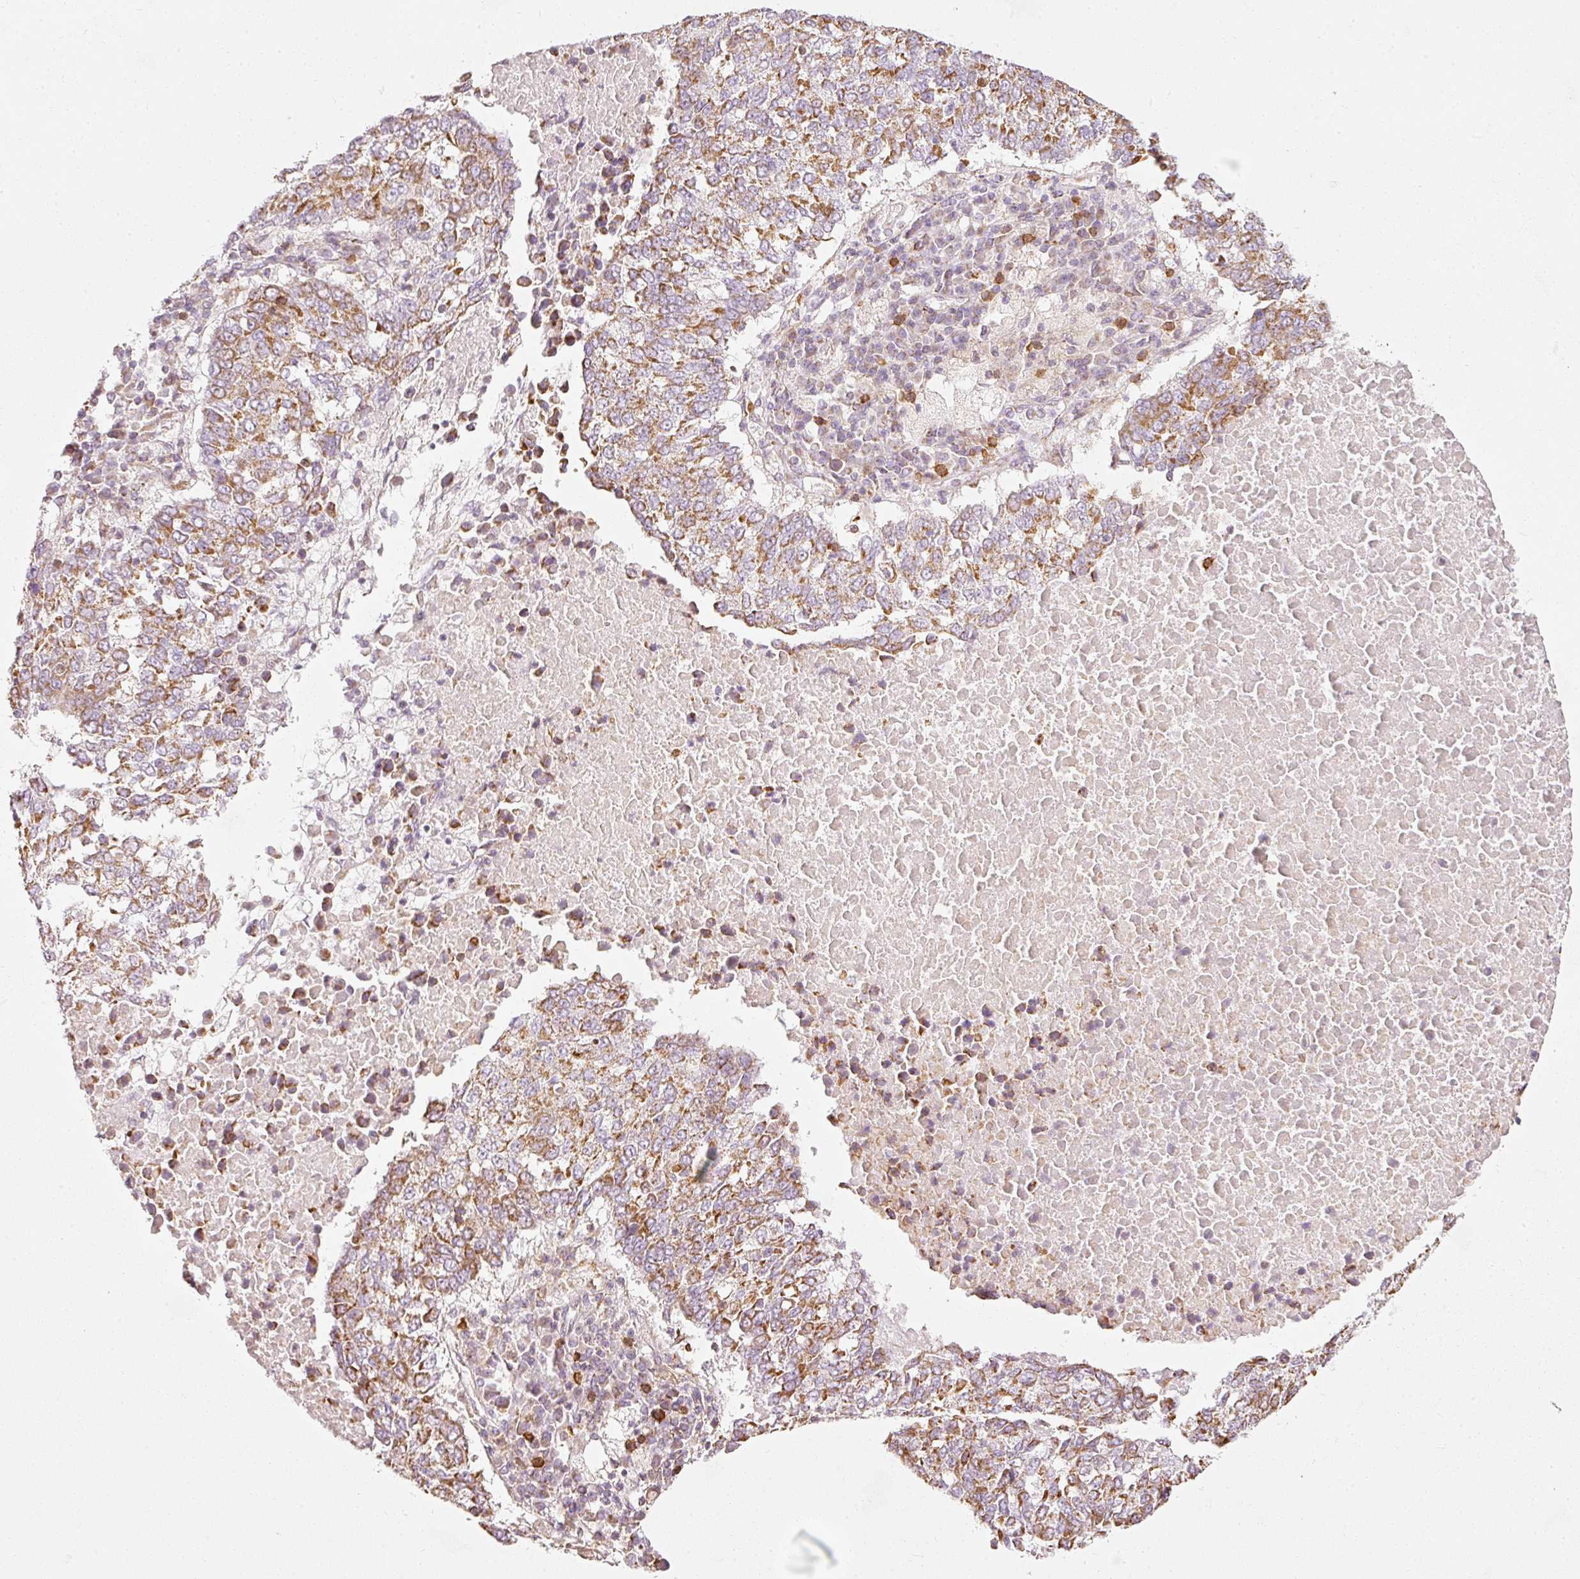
{"staining": {"intensity": "moderate", "quantity": ">75%", "location": "cytoplasmic/membranous,nuclear"}, "tissue": "lung cancer", "cell_type": "Tumor cells", "image_type": "cancer", "snomed": [{"axis": "morphology", "description": "Squamous cell carcinoma, NOS"}, {"axis": "topography", "description": "Lung"}], "caption": "Brown immunohistochemical staining in human squamous cell carcinoma (lung) demonstrates moderate cytoplasmic/membranous and nuclear expression in about >75% of tumor cells. The staining is performed using DAB brown chromogen to label protein expression. The nuclei are counter-stained blue using hematoxylin.", "gene": "DUT", "patient": {"sex": "male", "age": 73}}